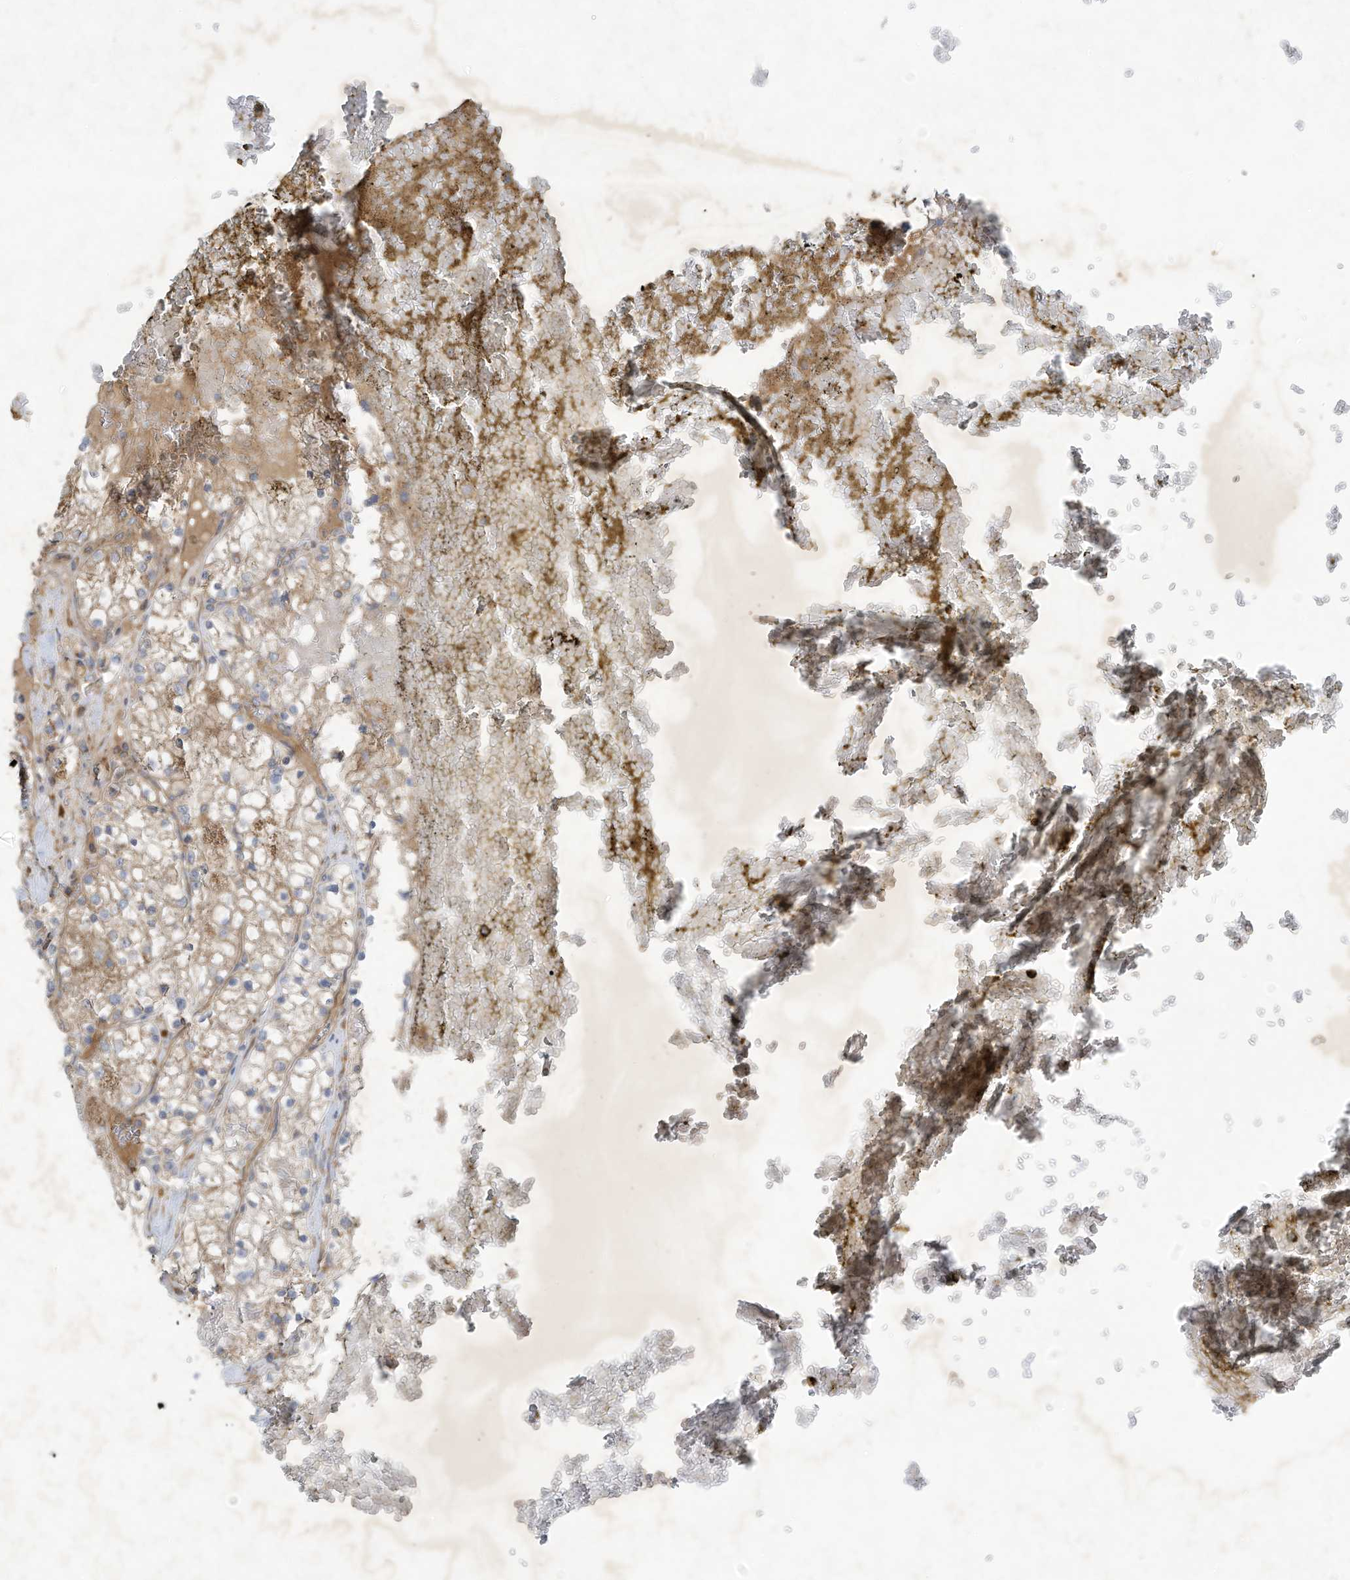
{"staining": {"intensity": "weak", "quantity": "25%-75%", "location": "cytoplasmic/membranous"}, "tissue": "renal cancer", "cell_type": "Tumor cells", "image_type": "cancer", "snomed": [{"axis": "morphology", "description": "Normal tissue, NOS"}, {"axis": "morphology", "description": "Adenocarcinoma, NOS"}, {"axis": "topography", "description": "Kidney"}], "caption": "Adenocarcinoma (renal) tissue reveals weak cytoplasmic/membranous expression in about 25%-75% of tumor cells, visualized by immunohistochemistry.", "gene": "SYNJ2", "patient": {"sex": "male", "age": 68}}